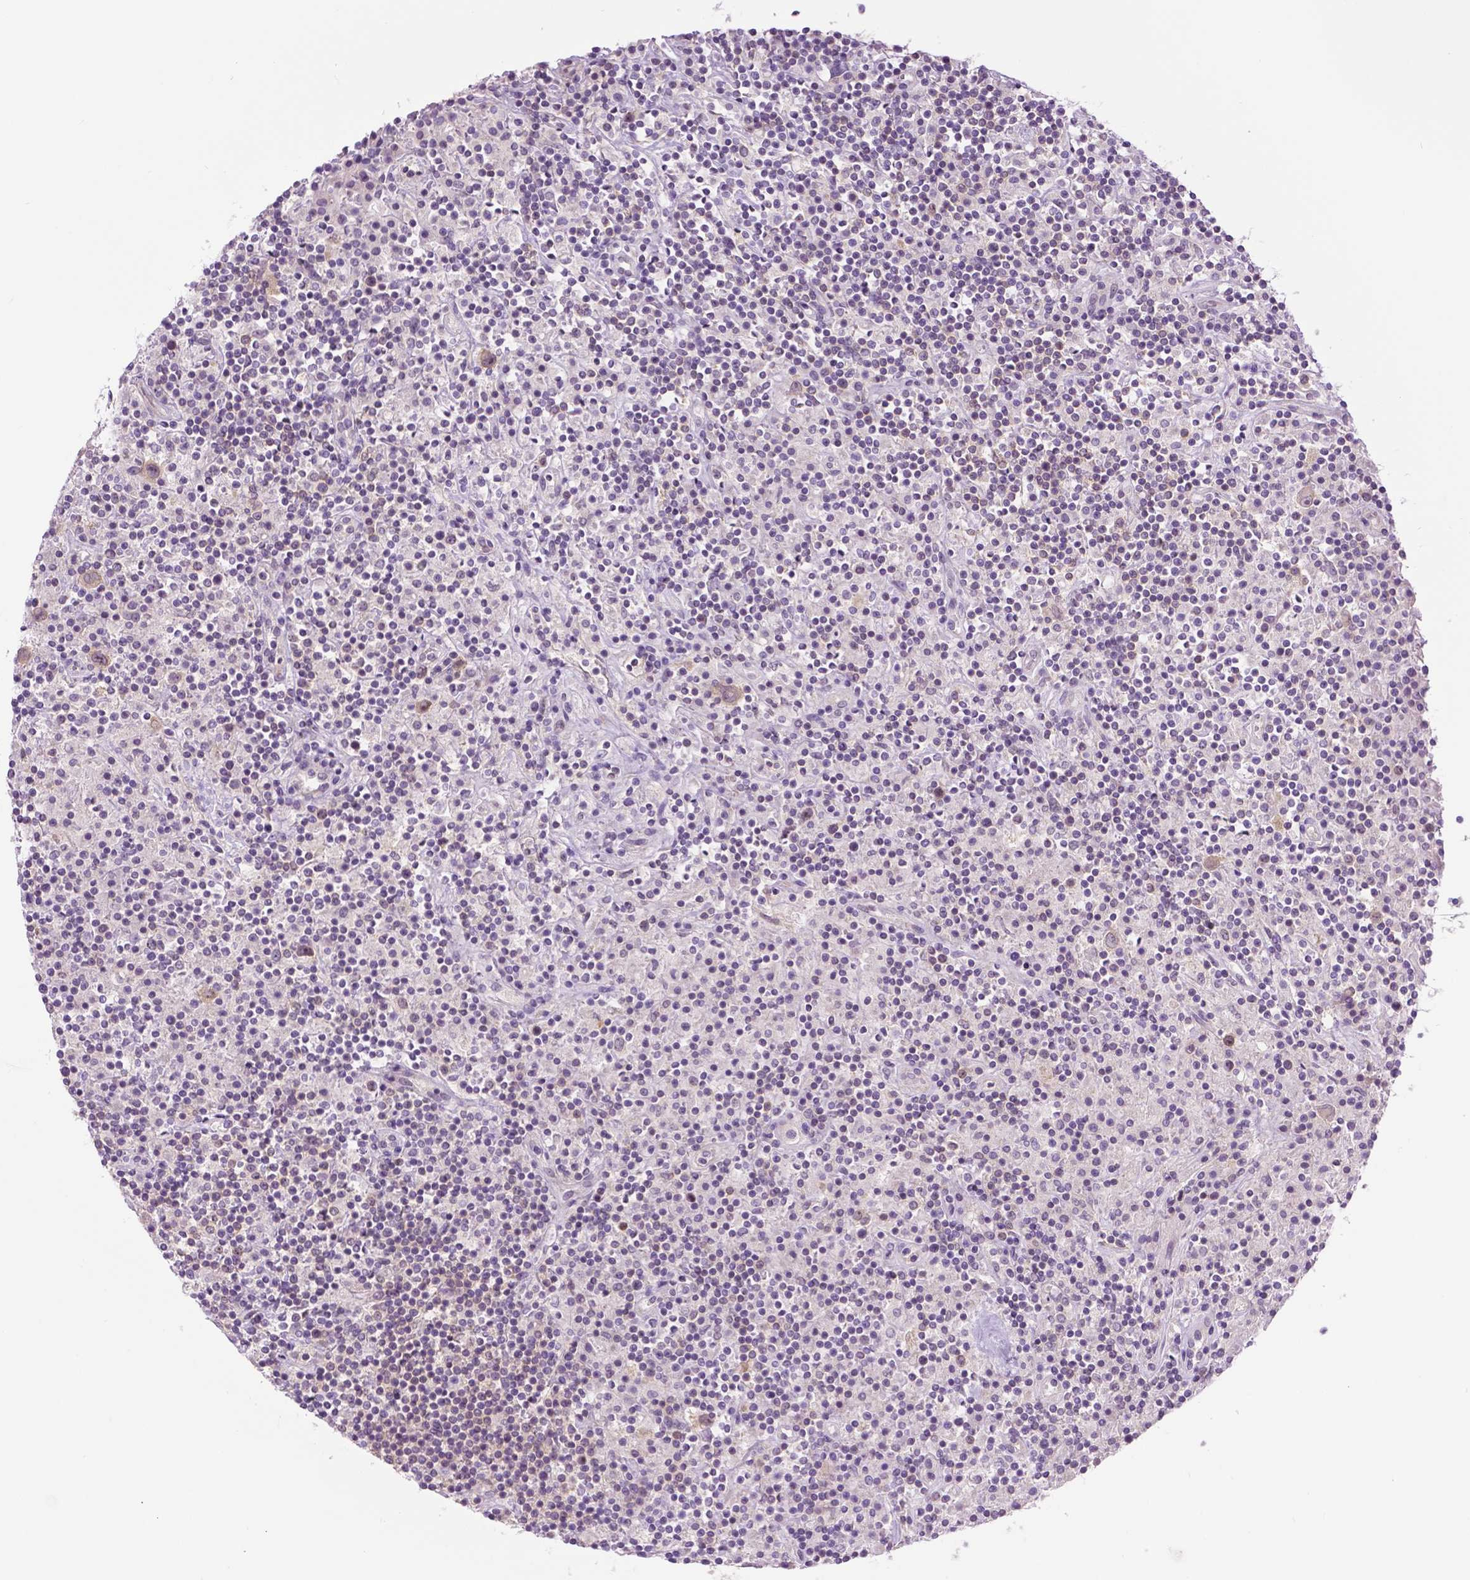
{"staining": {"intensity": "weak", "quantity": ">75%", "location": "cytoplasmic/membranous,nuclear"}, "tissue": "lymphoma", "cell_type": "Tumor cells", "image_type": "cancer", "snomed": [{"axis": "morphology", "description": "Hodgkin's disease, NOS"}, {"axis": "topography", "description": "Lymph node"}], "caption": "Human lymphoma stained with a brown dye reveals weak cytoplasmic/membranous and nuclear positive expression in about >75% of tumor cells.", "gene": "DENND4A", "patient": {"sex": "male", "age": 70}}